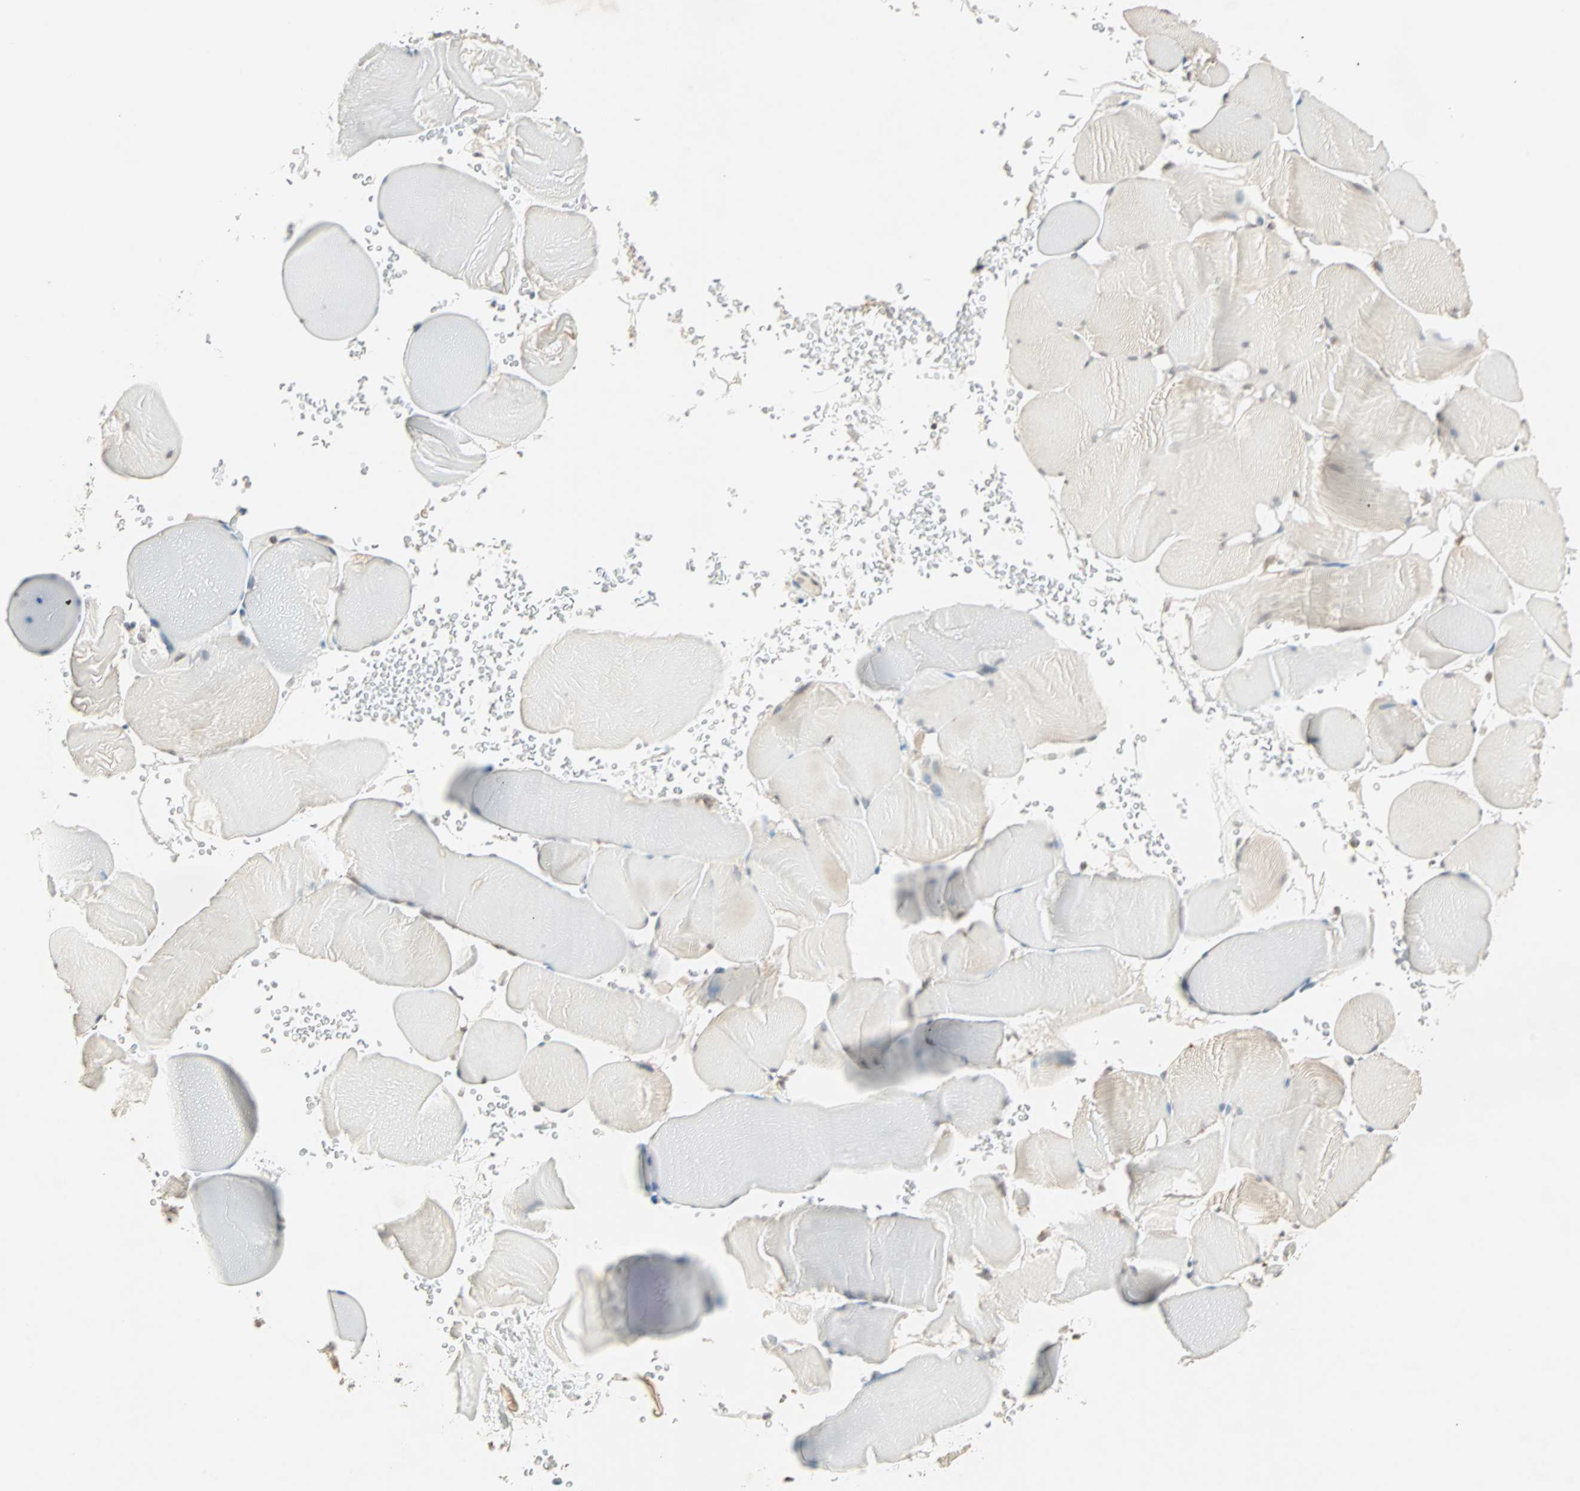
{"staining": {"intensity": "weak", "quantity": "25%-75%", "location": "cytoplasmic/membranous"}, "tissue": "skeletal muscle", "cell_type": "Myocytes", "image_type": "normal", "snomed": [{"axis": "morphology", "description": "Normal tissue, NOS"}, {"axis": "topography", "description": "Skeletal muscle"}], "caption": "Brown immunohistochemical staining in normal human skeletal muscle exhibits weak cytoplasmic/membranous expression in approximately 25%-75% of myocytes.", "gene": "PRDM2", "patient": {"sex": "male", "age": 62}}